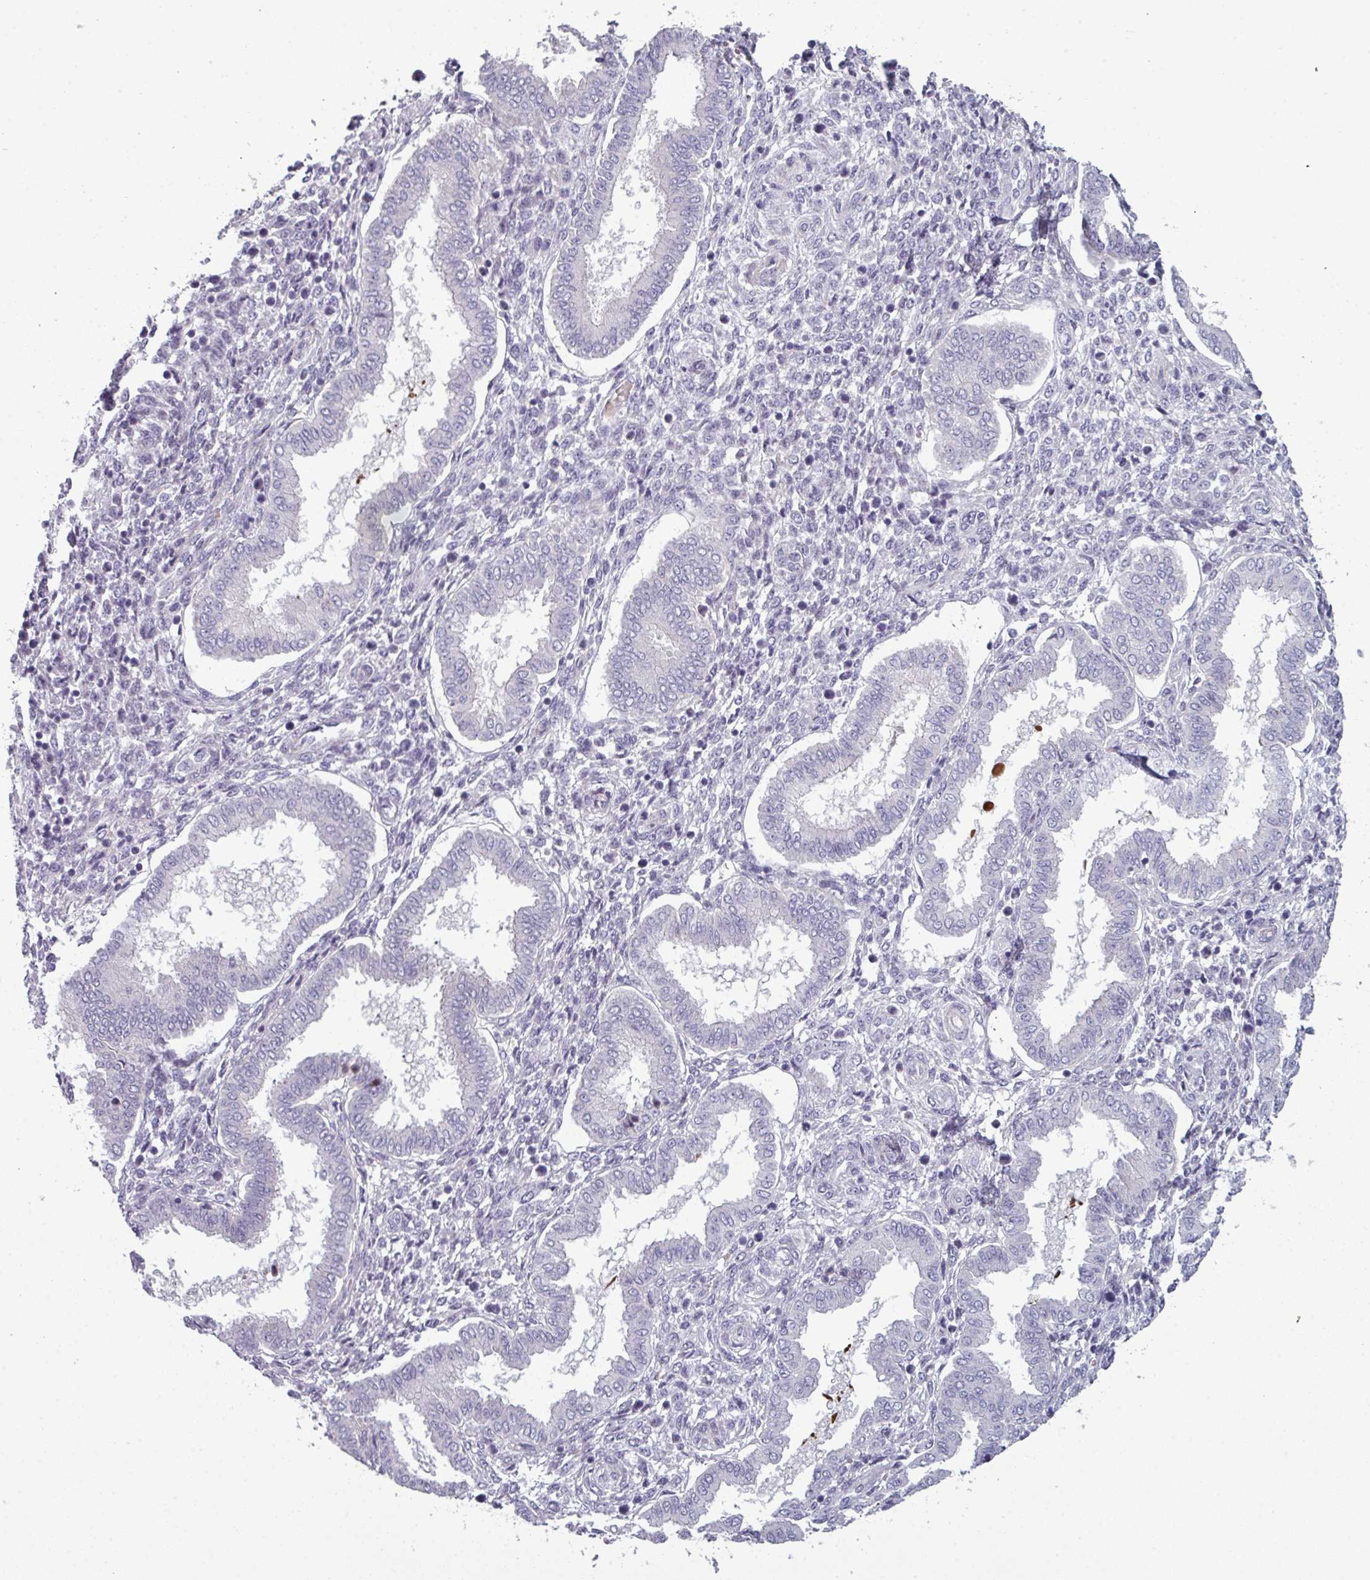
{"staining": {"intensity": "negative", "quantity": "none", "location": "none"}, "tissue": "endometrium", "cell_type": "Cells in endometrial stroma", "image_type": "normal", "snomed": [{"axis": "morphology", "description": "Normal tissue, NOS"}, {"axis": "topography", "description": "Endometrium"}], "caption": "This is an immunohistochemistry (IHC) histopathology image of unremarkable endometrium. There is no positivity in cells in endometrial stroma.", "gene": "PRAMEF12", "patient": {"sex": "female", "age": 24}}